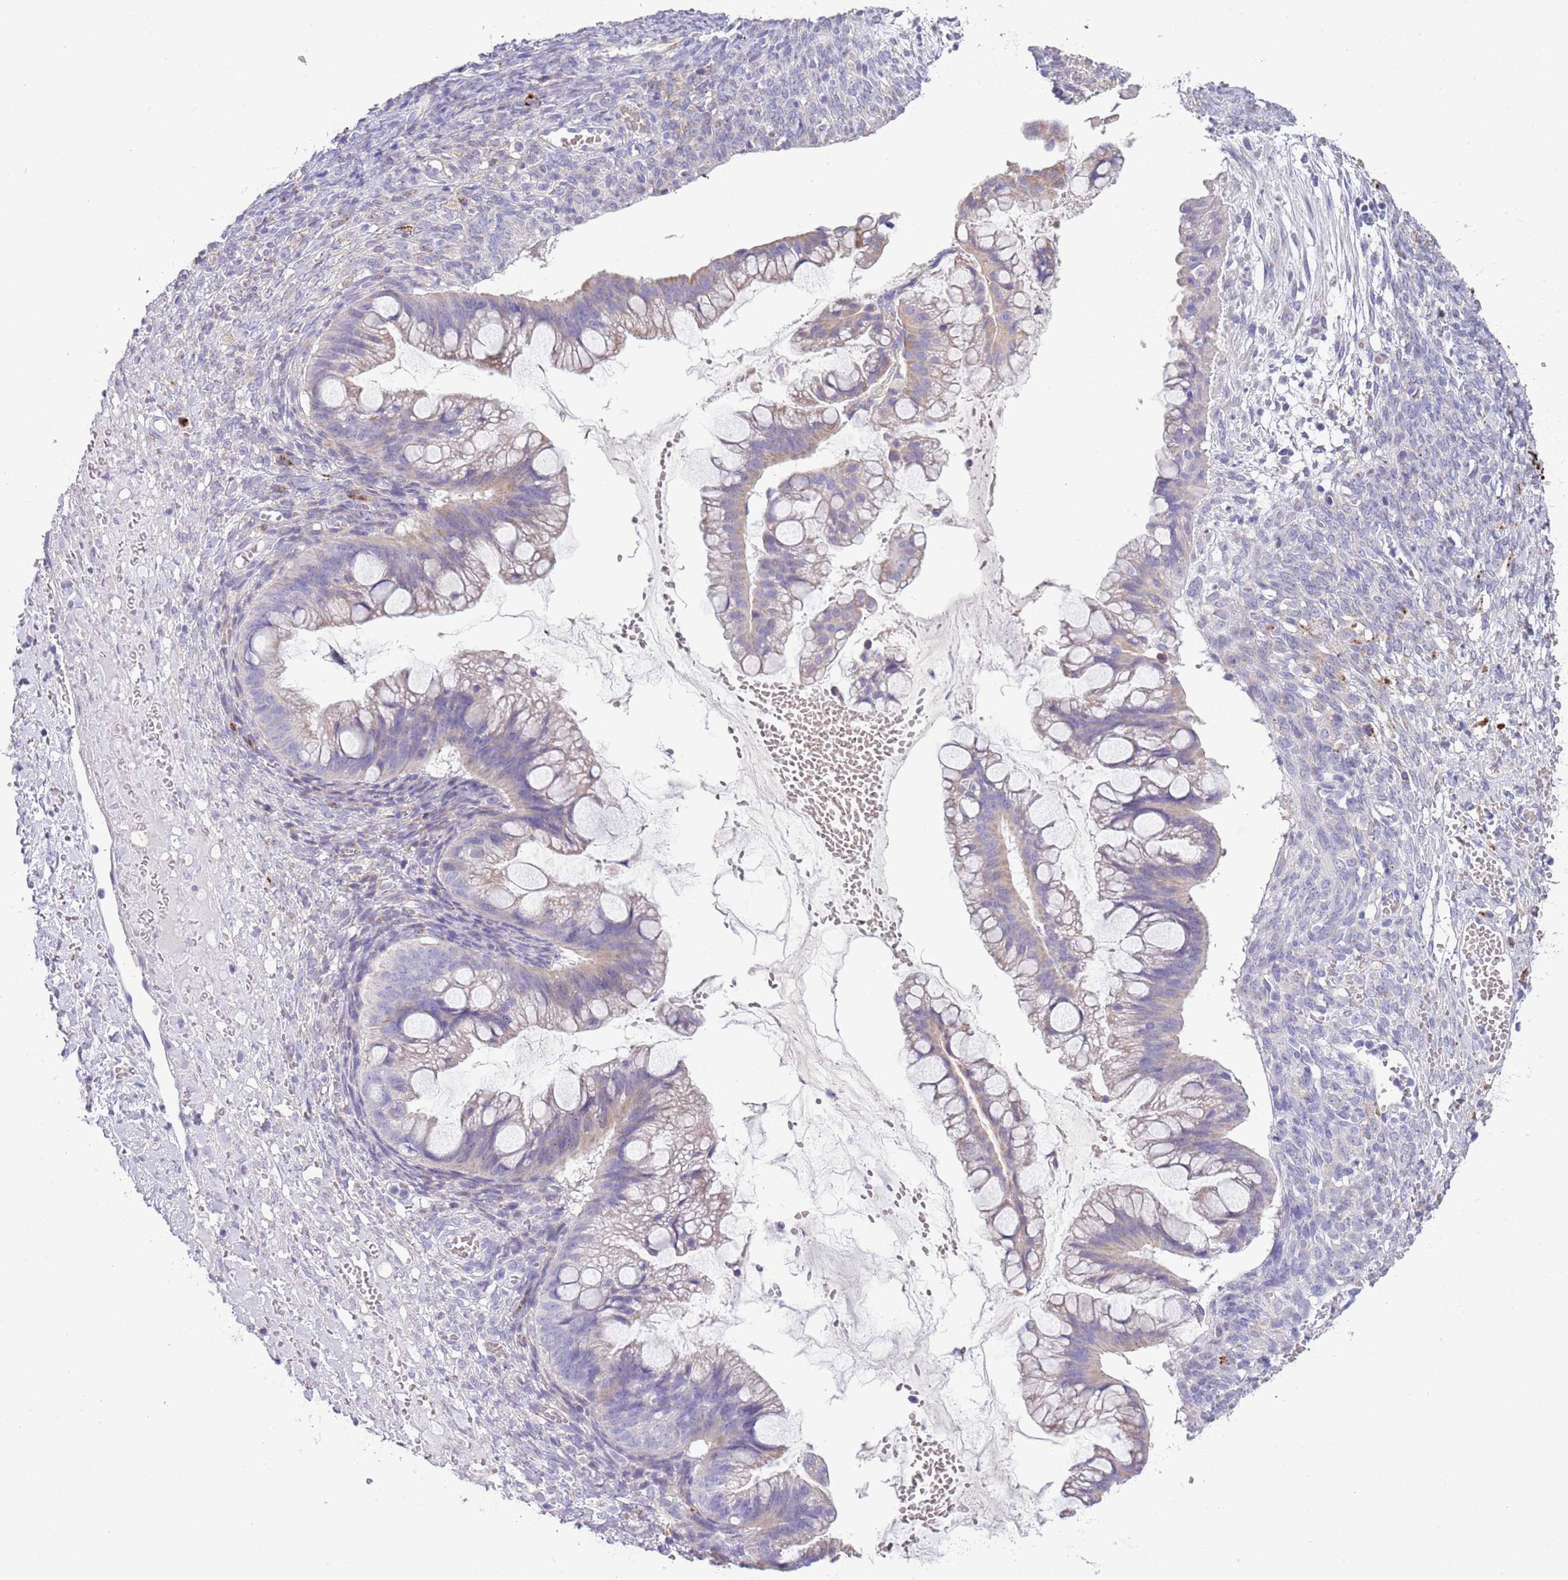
{"staining": {"intensity": "negative", "quantity": "none", "location": "none"}, "tissue": "ovarian cancer", "cell_type": "Tumor cells", "image_type": "cancer", "snomed": [{"axis": "morphology", "description": "Cystadenocarcinoma, mucinous, NOS"}, {"axis": "topography", "description": "Ovary"}], "caption": "An immunohistochemistry (IHC) histopathology image of mucinous cystadenocarcinoma (ovarian) is shown. There is no staining in tumor cells of mucinous cystadenocarcinoma (ovarian). The staining is performed using DAB brown chromogen with nuclei counter-stained in using hematoxylin.", "gene": "ABHD17C", "patient": {"sex": "female", "age": 73}}